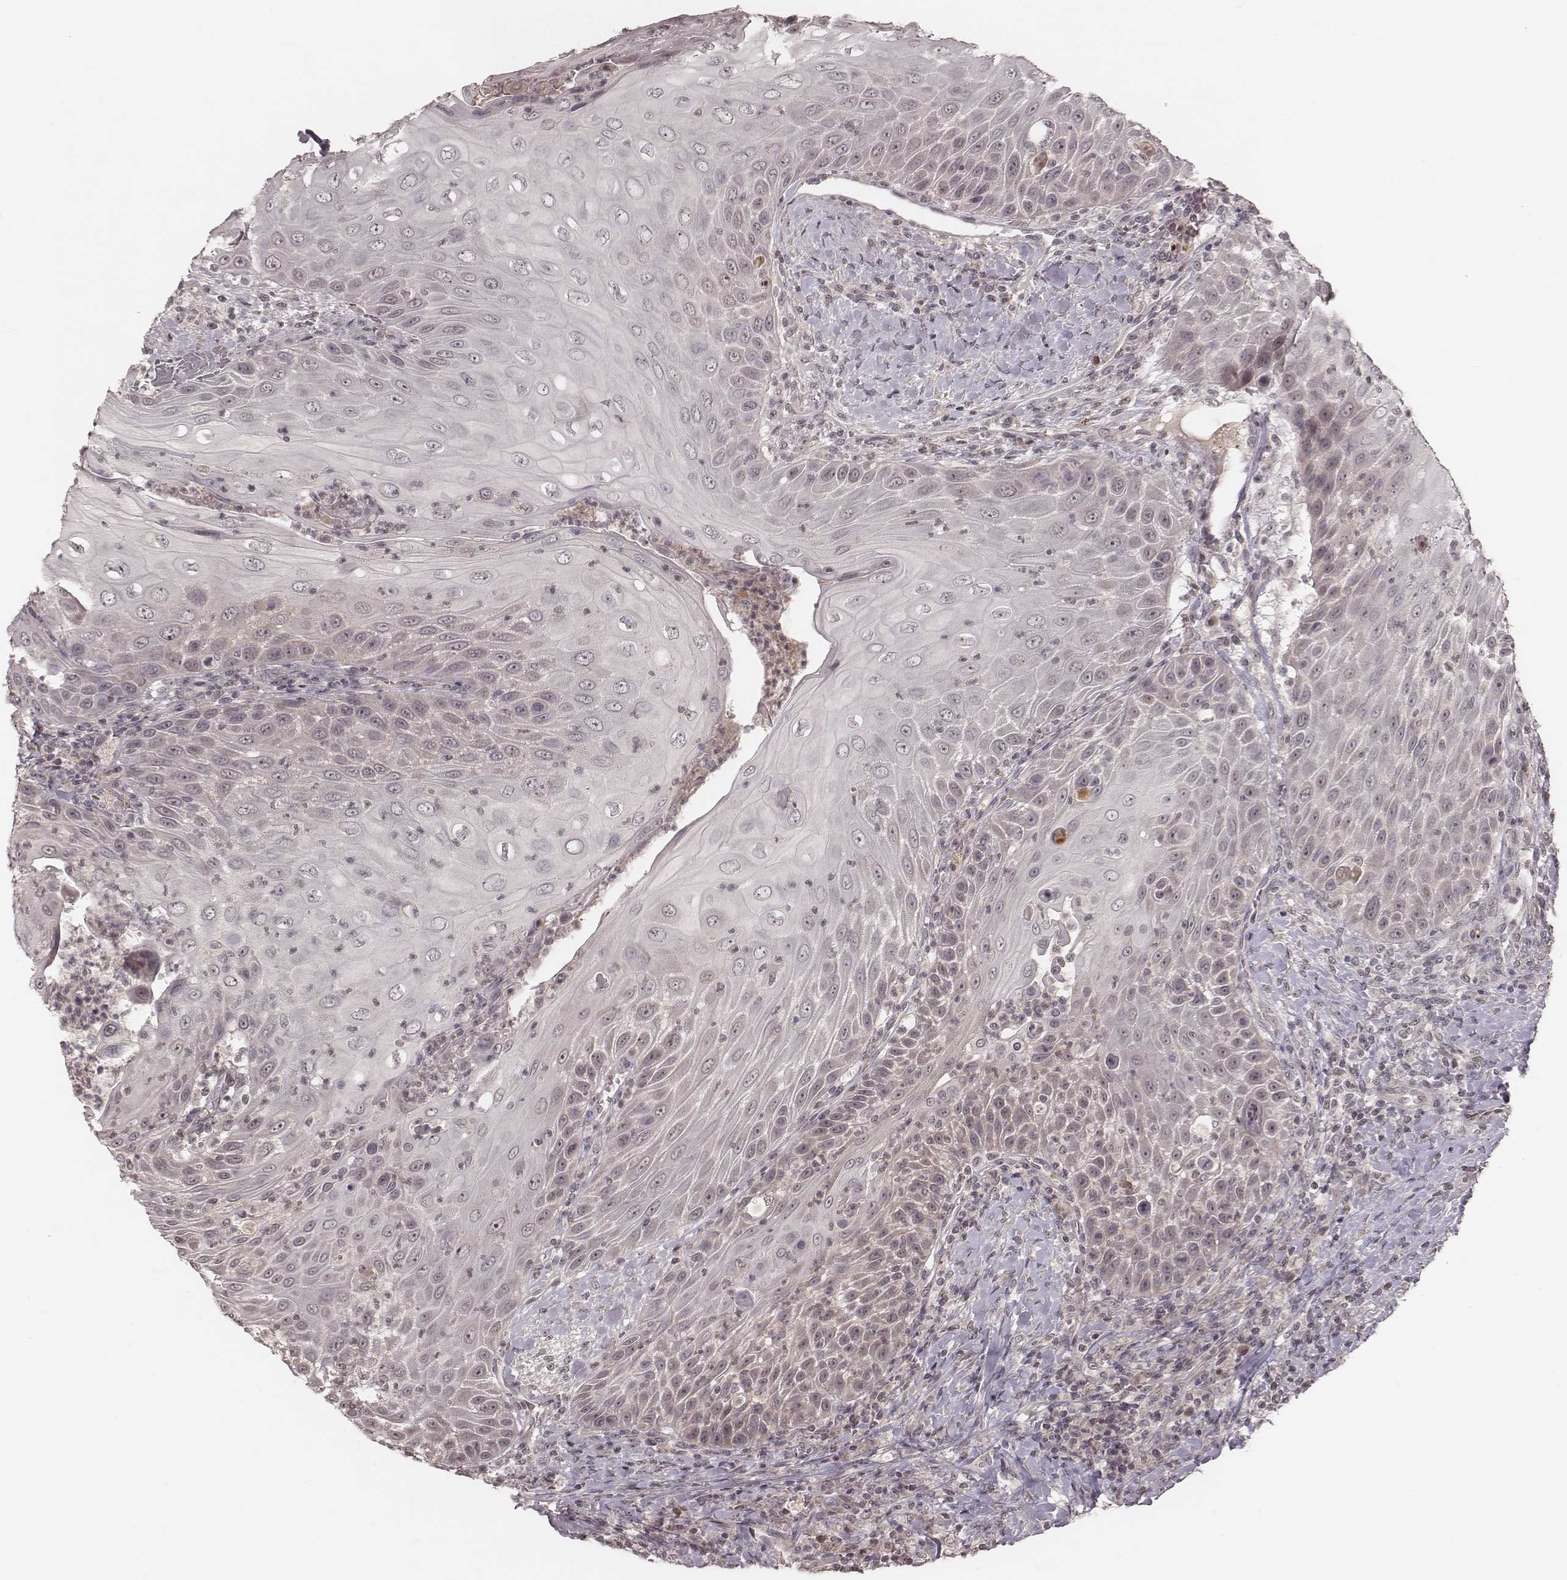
{"staining": {"intensity": "negative", "quantity": "none", "location": "none"}, "tissue": "head and neck cancer", "cell_type": "Tumor cells", "image_type": "cancer", "snomed": [{"axis": "morphology", "description": "Squamous cell carcinoma, NOS"}, {"axis": "topography", "description": "Head-Neck"}], "caption": "Tumor cells are negative for protein expression in human head and neck cancer.", "gene": "IL5", "patient": {"sex": "male", "age": 69}}